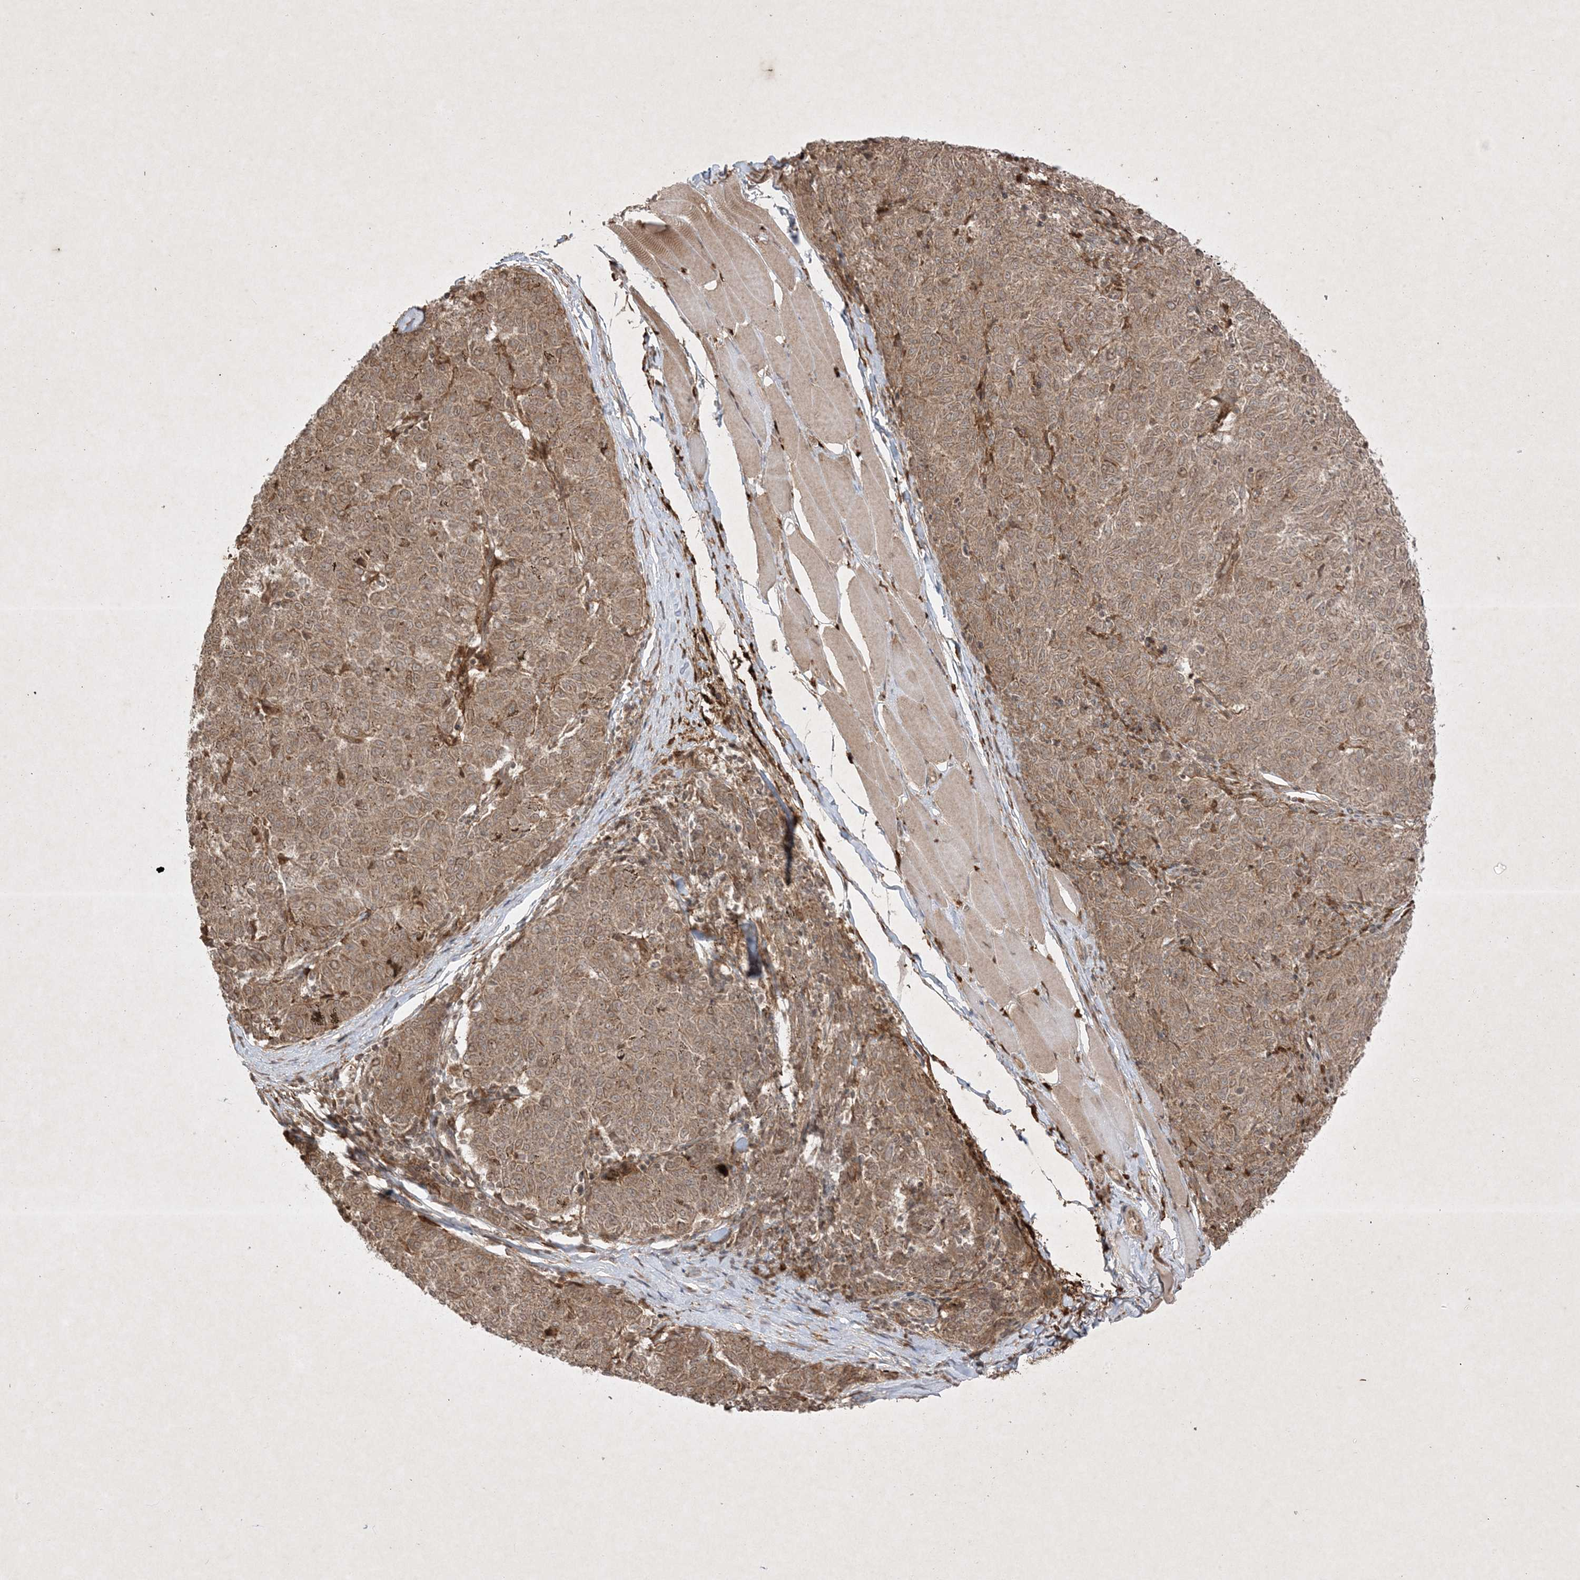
{"staining": {"intensity": "moderate", "quantity": ">75%", "location": "cytoplasmic/membranous"}, "tissue": "melanoma", "cell_type": "Tumor cells", "image_type": "cancer", "snomed": [{"axis": "morphology", "description": "Malignant melanoma, NOS"}, {"axis": "topography", "description": "Skin"}], "caption": "Brown immunohistochemical staining in malignant melanoma shows moderate cytoplasmic/membranous expression in about >75% of tumor cells.", "gene": "PTK6", "patient": {"sex": "female", "age": 72}}